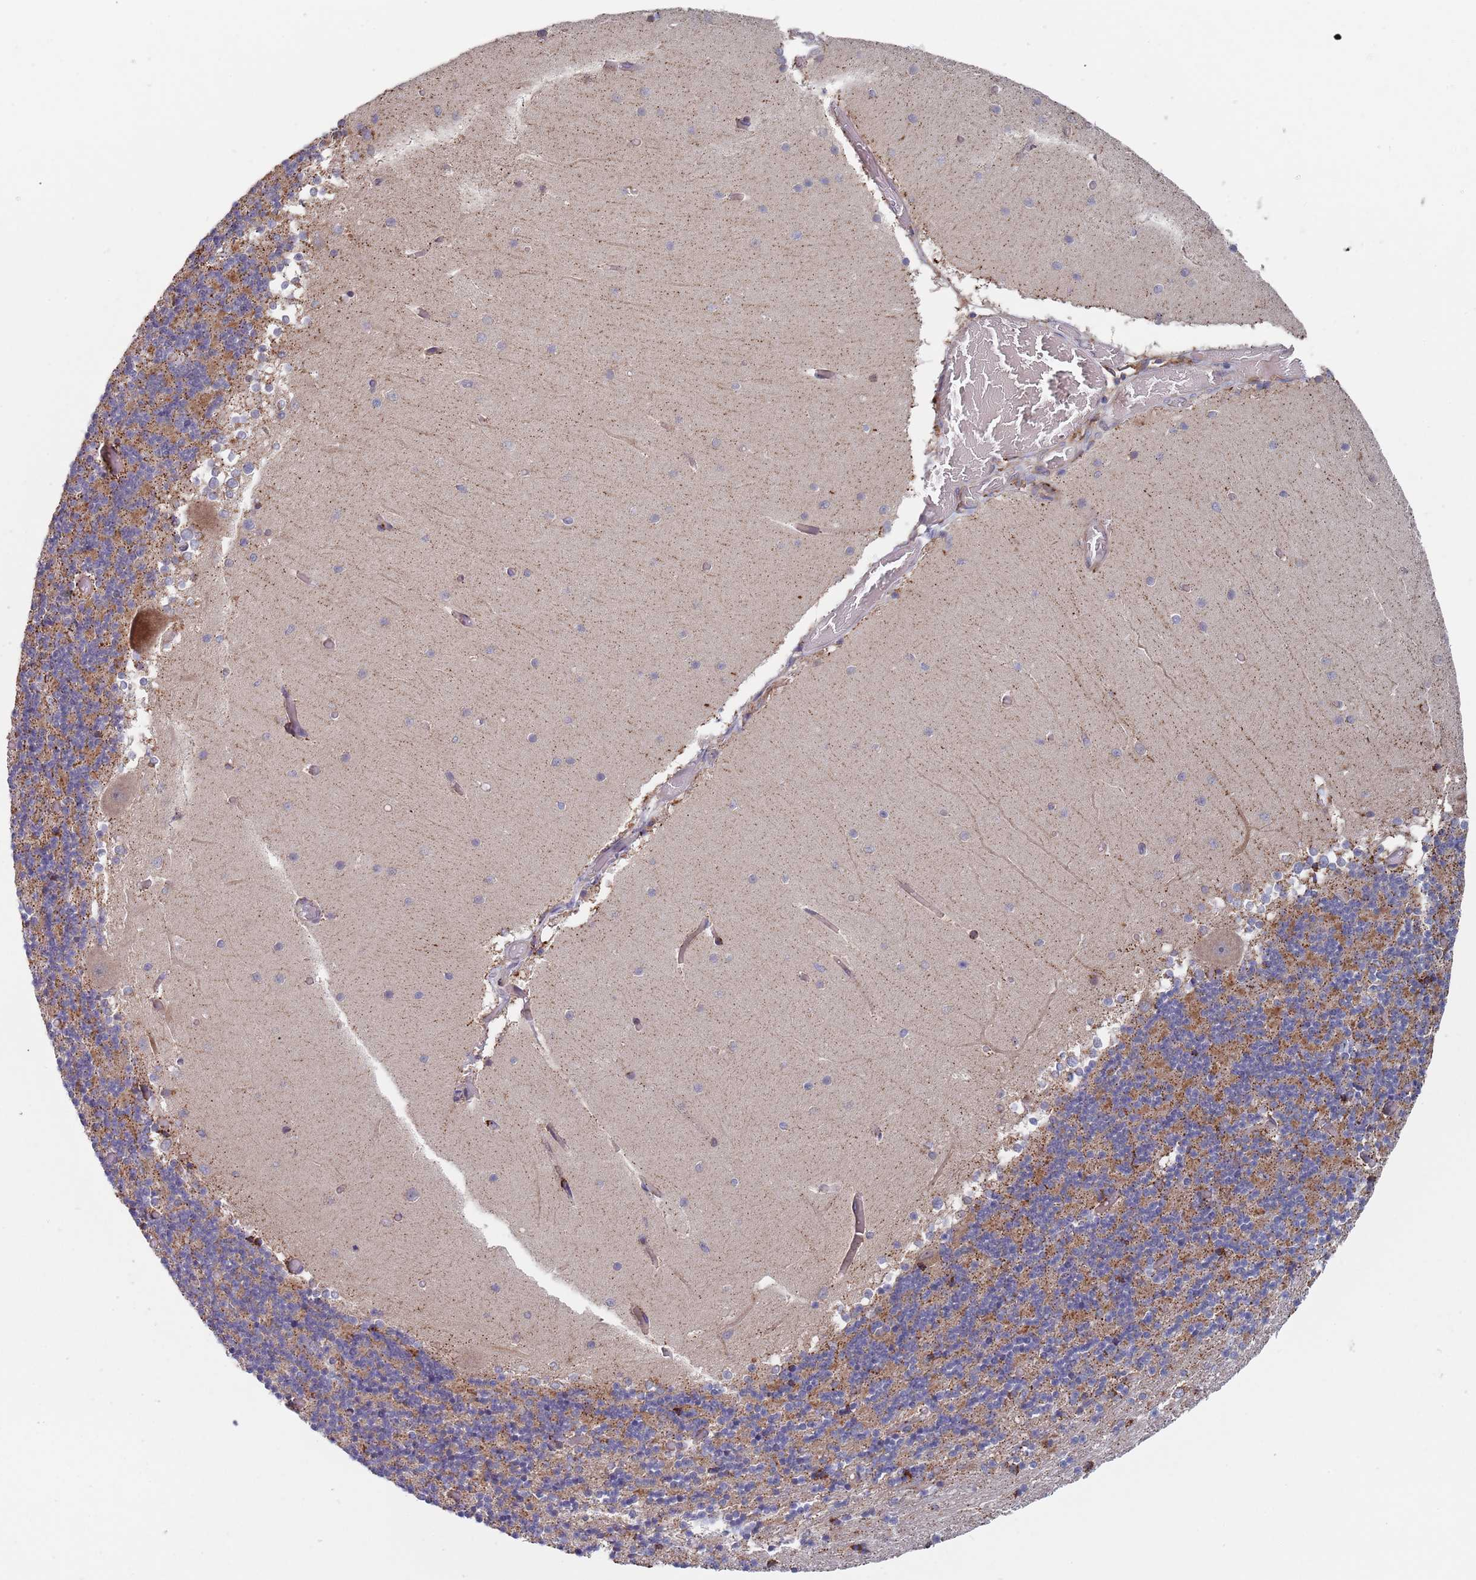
{"staining": {"intensity": "moderate", "quantity": "<25%", "location": "cytoplasmic/membranous"}, "tissue": "cerebellum", "cell_type": "Cells in granular layer", "image_type": "normal", "snomed": [{"axis": "morphology", "description": "Normal tissue, NOS"}, {"axis": "topography", "description": "Cerebellum"}], "caption": "A photomicrograph of human cerebellum stained for a protein exhibits moderate cytoplasmic/membranous brown staining in cells in granular layer. (IHC, brightfield microscopy, high magnification).", "gene": "ZNF140", "patient": {"sex": "female", "age": 28}}